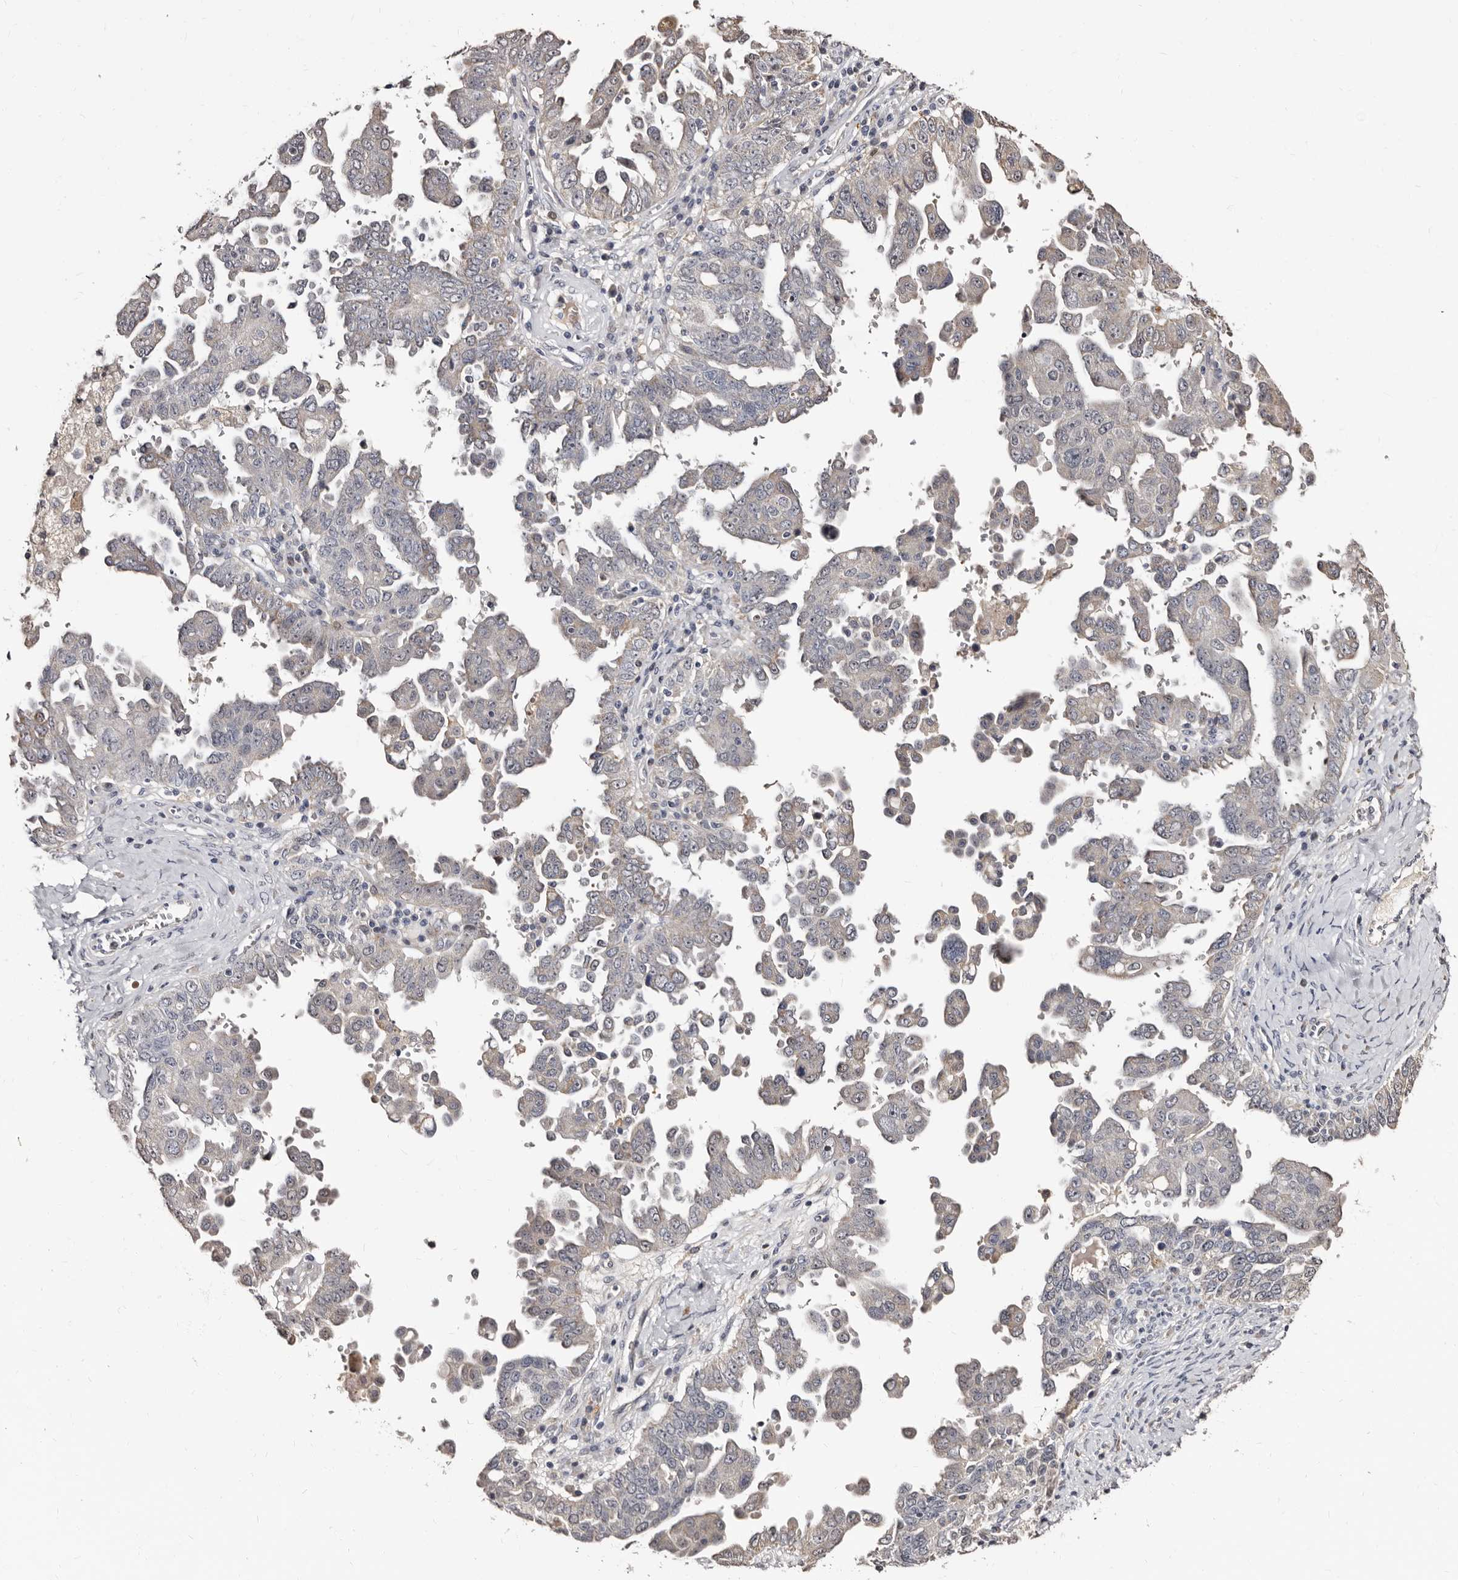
{"staining": {"intensity": "negative", "quantity": "none", "location": "none"}, "tissue": "ovarian cancer", "cell_type": "Tumor cells", "image_type": "cancer", "snomed": [{"axis": "morphology", "description": "Carcinoma, endometroid"}, {"axis": "topography", "description": "Ovary"}], "caption": "High magnification brightfield microscopy of endometroid carcinoma (ovarian) stained with DAB (3,3'-diaminobenzidine) (brown) and counterstained with hematoxylin (blue): tumor cells show no significant expression.", "gene": "PTAFR", "patient": {"sex": "female", "age": 62}}